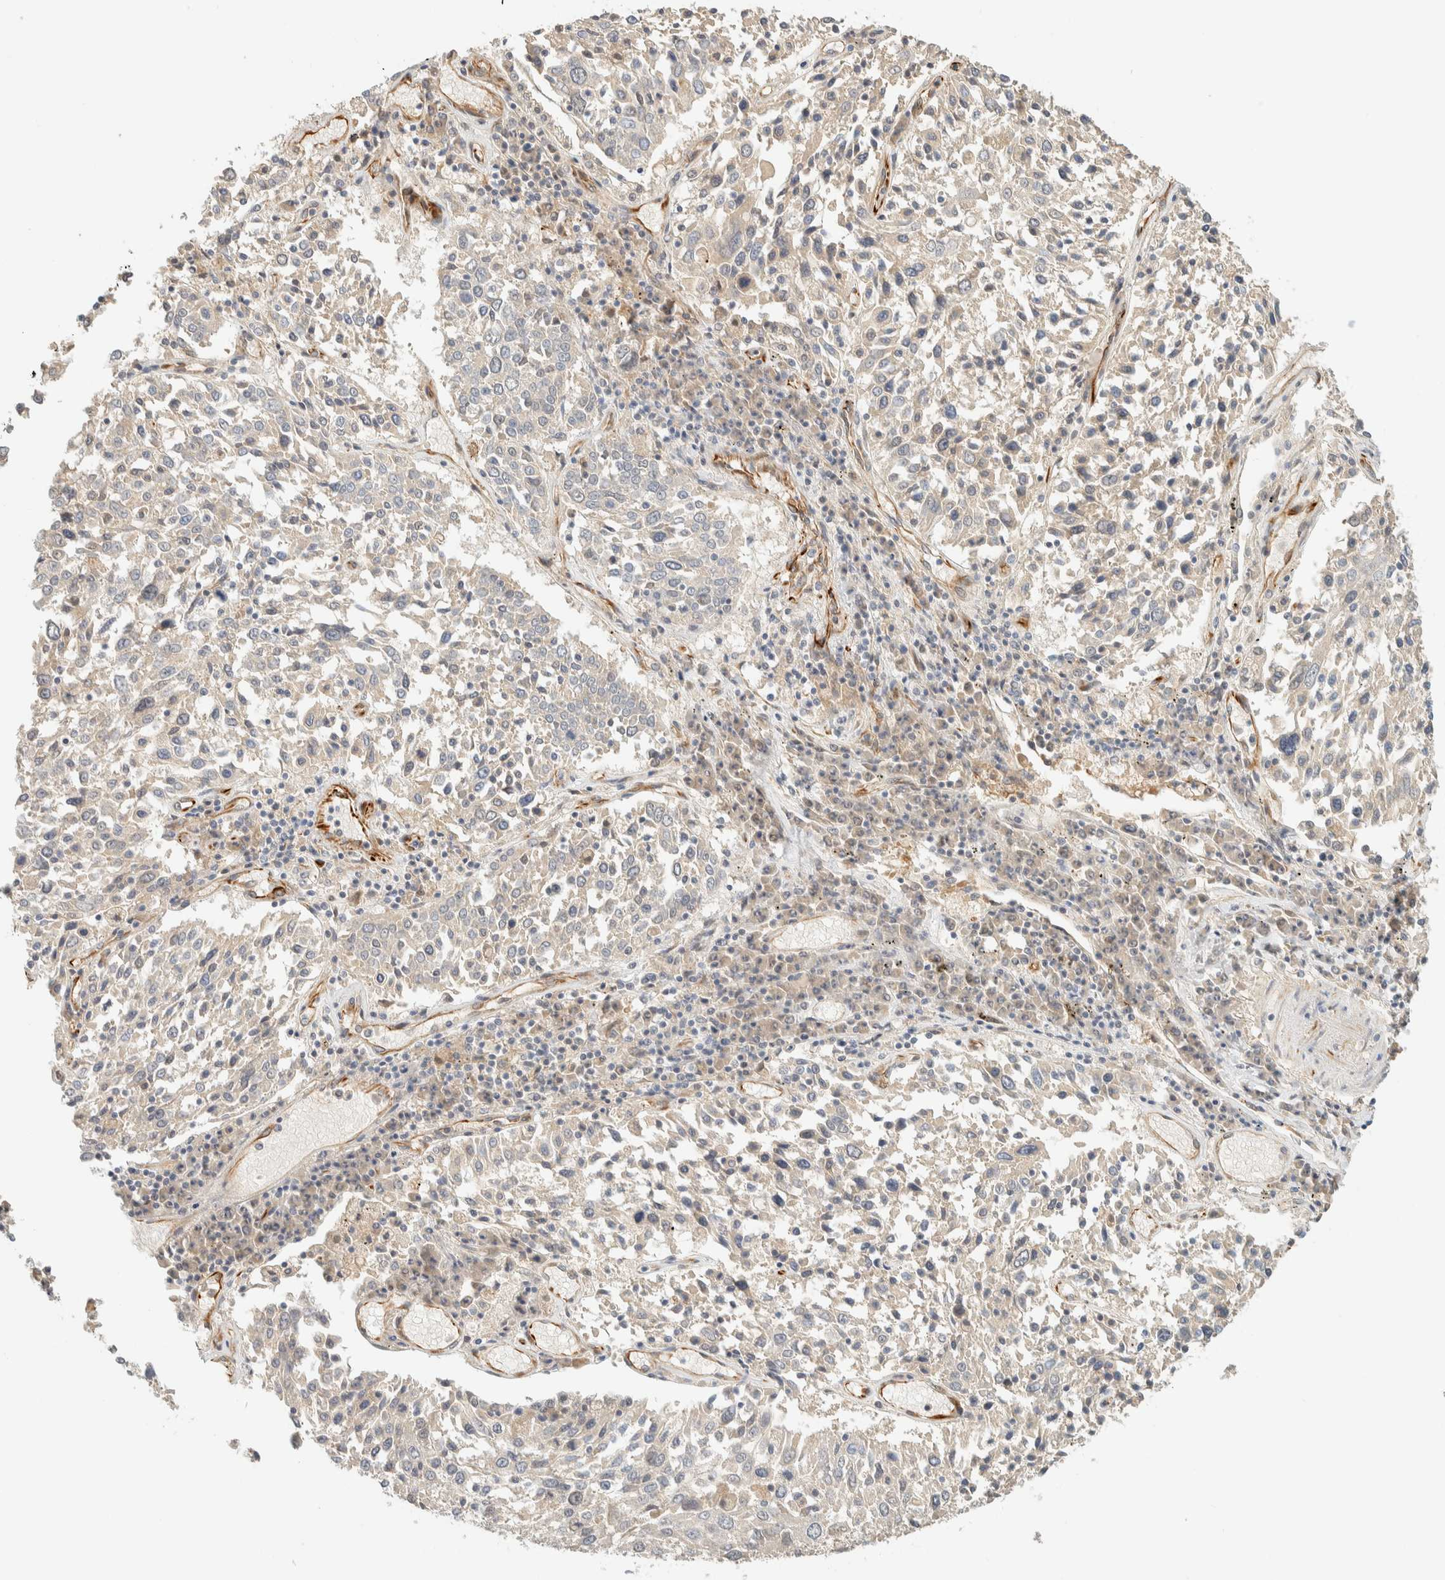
{"staining": {"intensity": "negative", "quantity": "none", "location": "none"}, "tissue": "lung cancer", "cell_type": "Tumor cells", "image_type": "cancer", "snomed": [{"axis": "morphology", "description": "Squamous cell carcinoma, NOS"}, {"axis": "topography", "description": "Lung"}], "caption": "Micrograph shows no protein positivity in tumor cells of lung cancer tissue. (DAB (3,3'-diaminobenzidine) immunohistochemistry with hematoxylin counter stain).", "gene": "FAT1", "patient": {"sex": "male", "age": 65}}